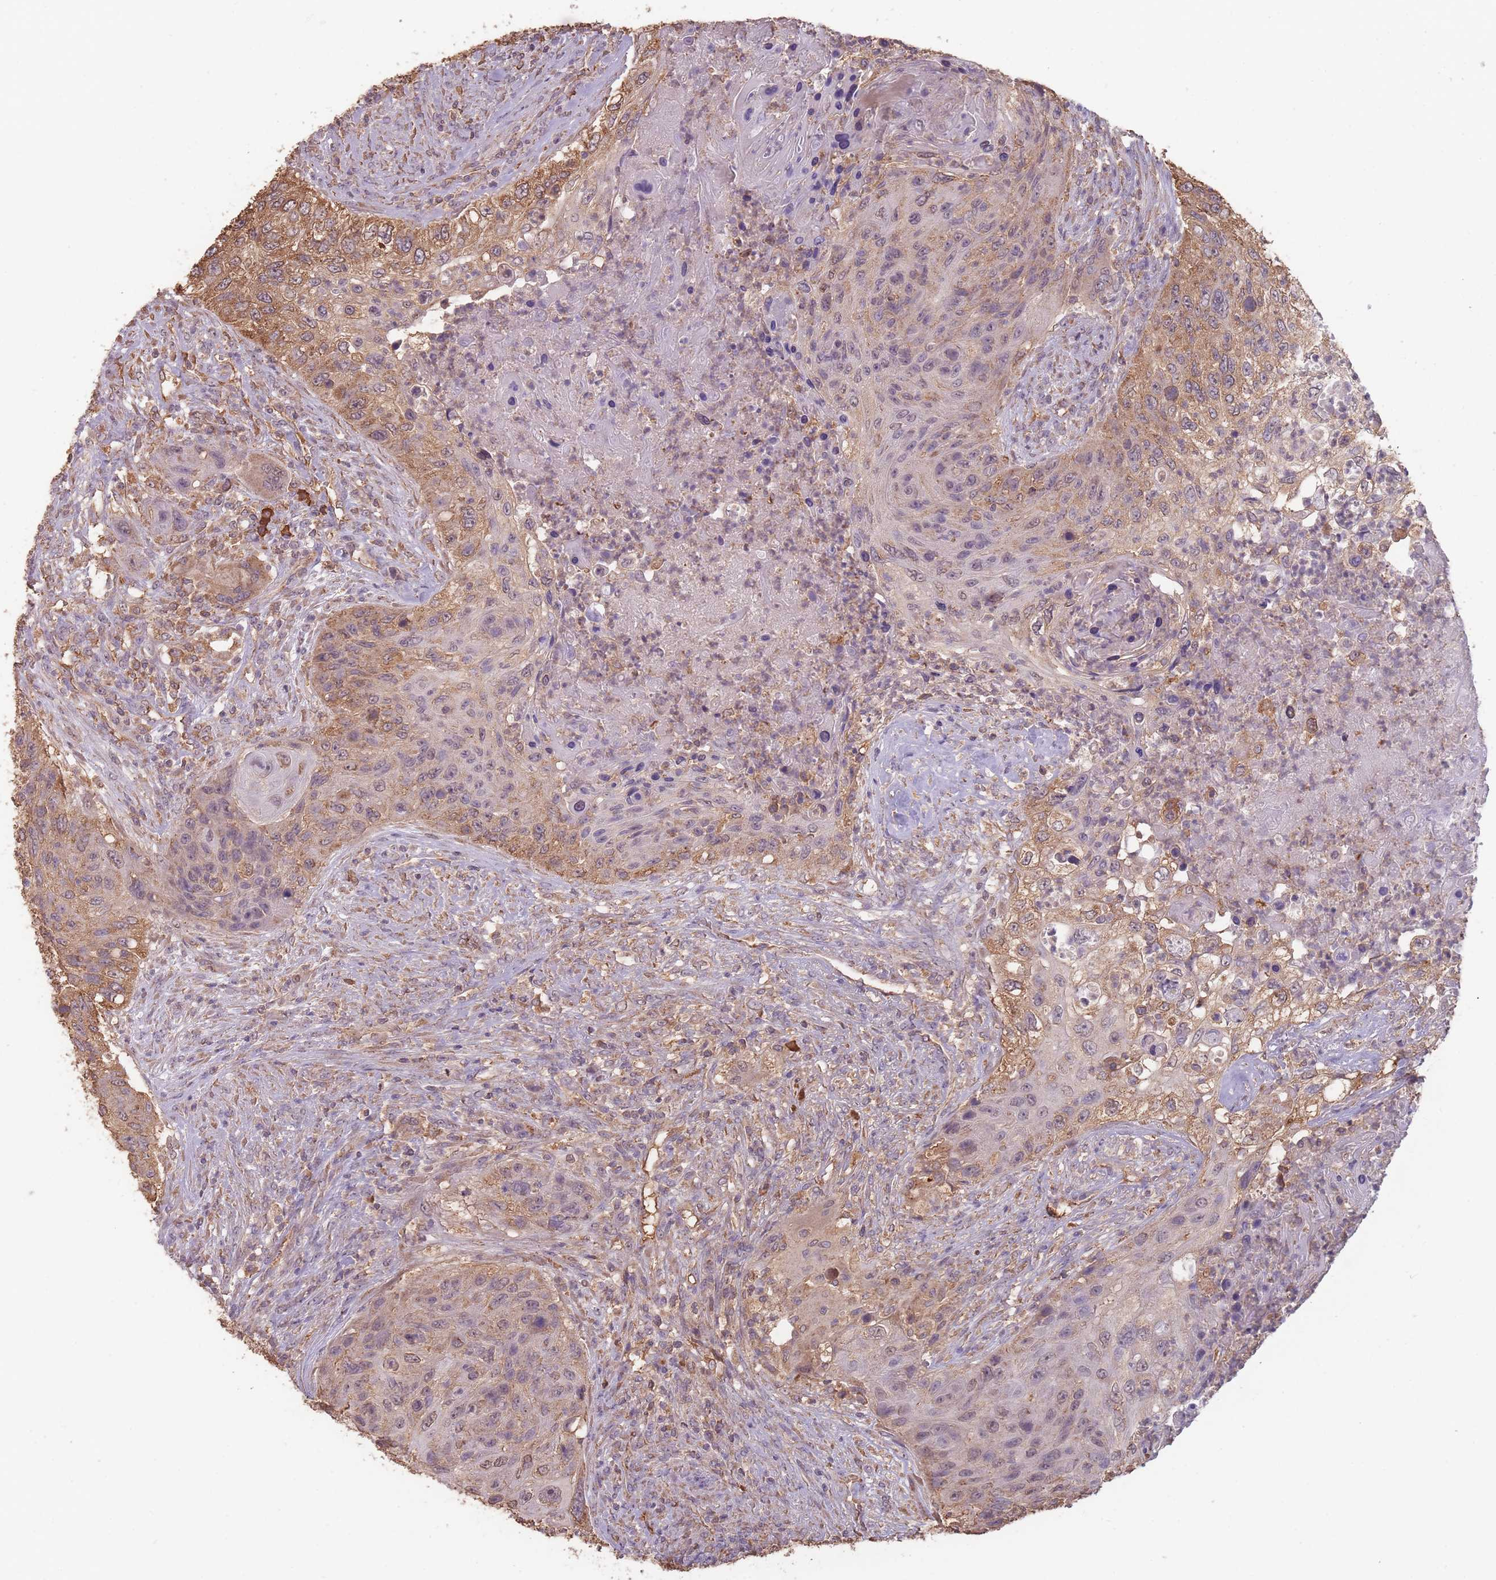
{"staining": {"intensity": "moderate", "quantity": "25%-75%", "location": "cytoplasmic/membranous"}, "tissue": "urothelial cancer", "cell_type": "Tumor cells", "image_type": "cancer", "snomed": [{"axis": "morphology", "description": "Urothelial carcinoma, High grade"}, {"axis": "topography", "description": "Urinary bladder"}], "caption": "High-grade urothelial carcinoma tissue displays moderate cytoplasmic/membranous staining in approximately 25%-75% of tumor cells, visualized by immunohistochemistry.", "gene": "SANBR", "patient": {"sex": "female", "age": 60}}